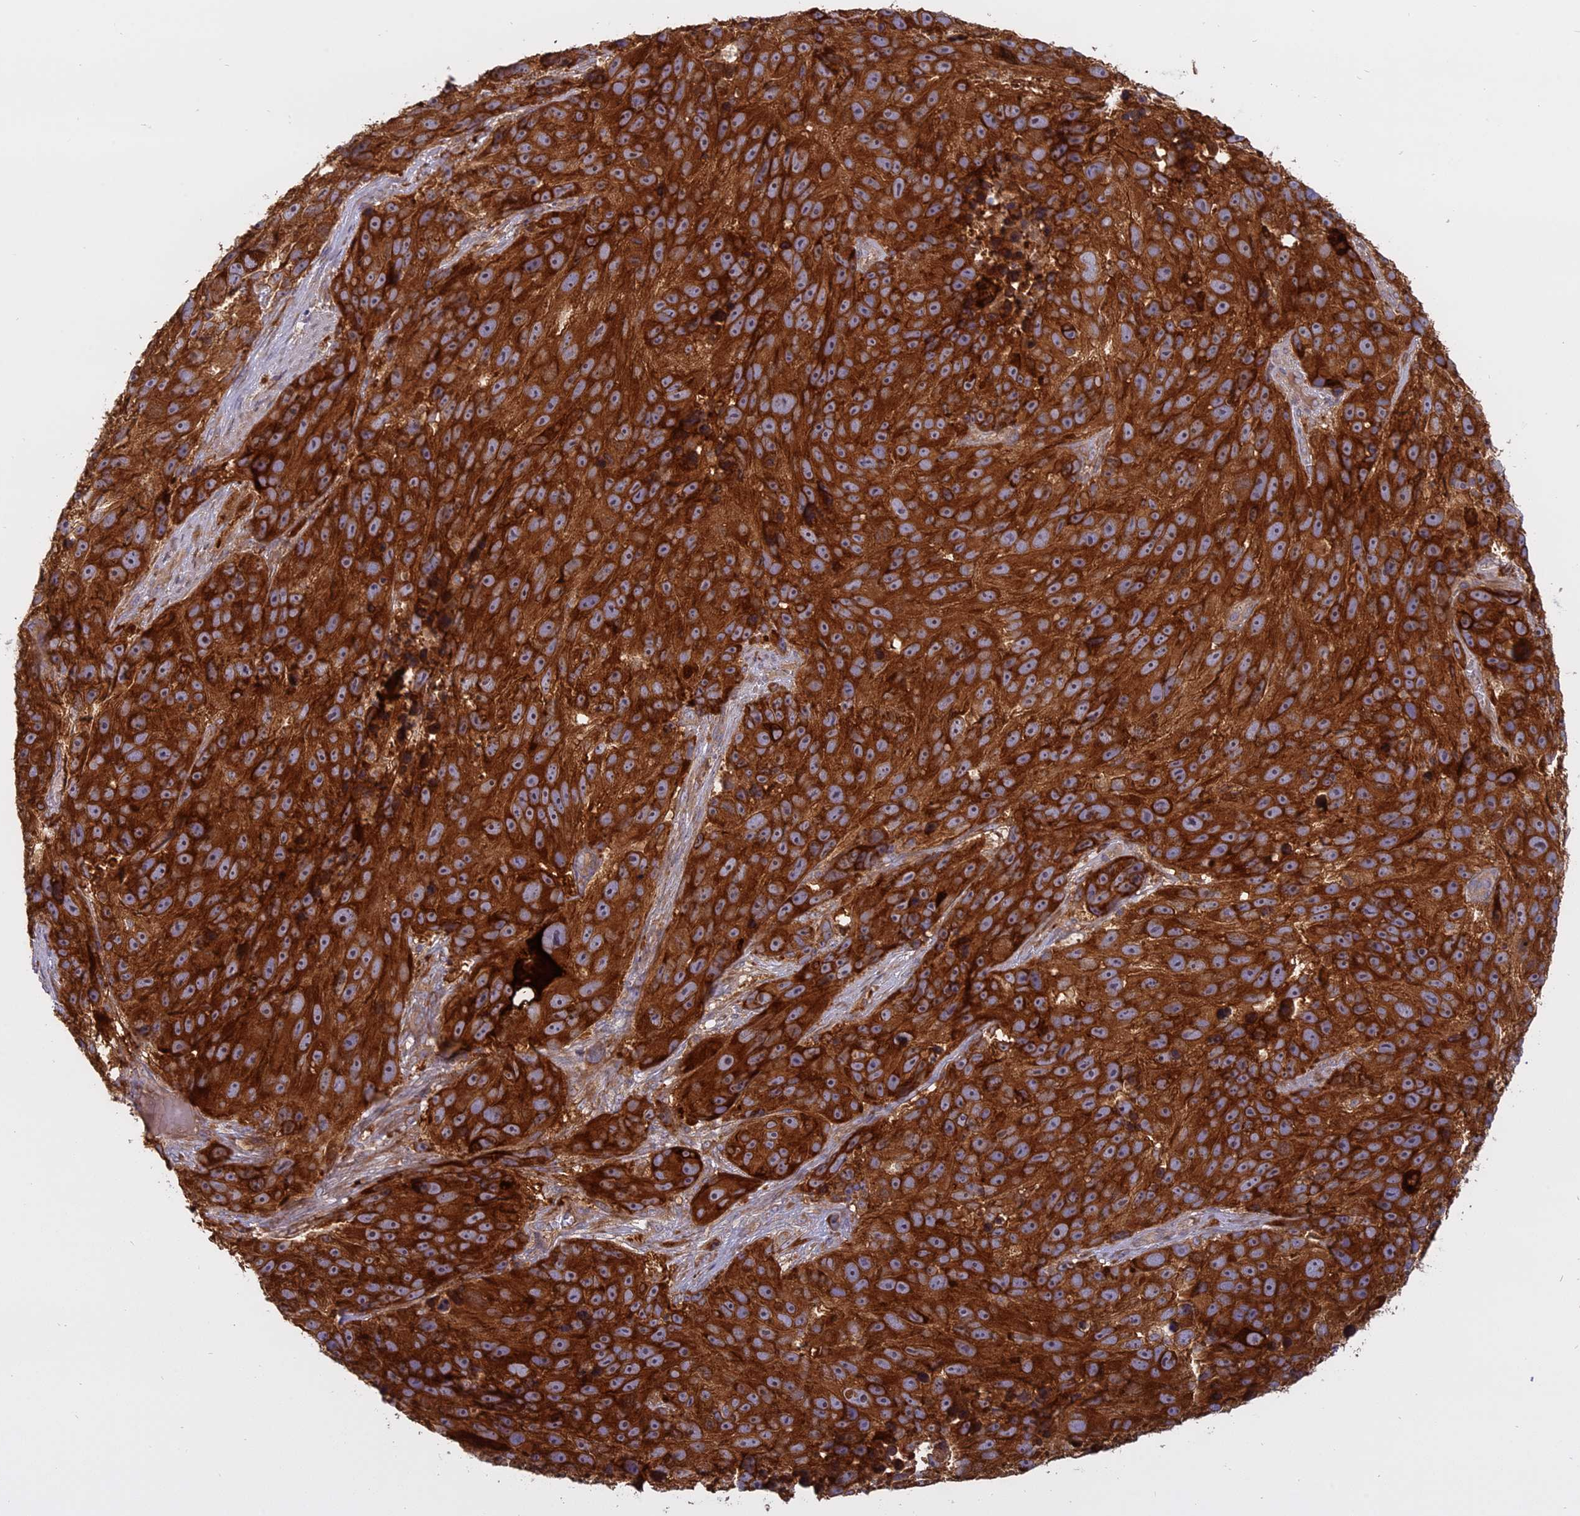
{"staining": {"intensity": "strong", "quantity": ">75%", "location": "cytoplasmic/membranous,nuclear"}, "tissue": "melanoma", "cell_type": "Tumor cells", "image_type": "cancer", "snomed": [{"axis": "morphology", "description": "Malignant melanoma, NOS"}, {"axis": "topography", "description": "Skin"}], "caption": "Immunohistochemistry (DAB (3,3'-diaminobenzidine)) staining of human melanoma displays strong cytoplasmic/membranous and nuclear protein positivity in approximately >75% of tumor cells.", "gene": "TMEM208", "patient": {"sex": "male", "age": 84}}